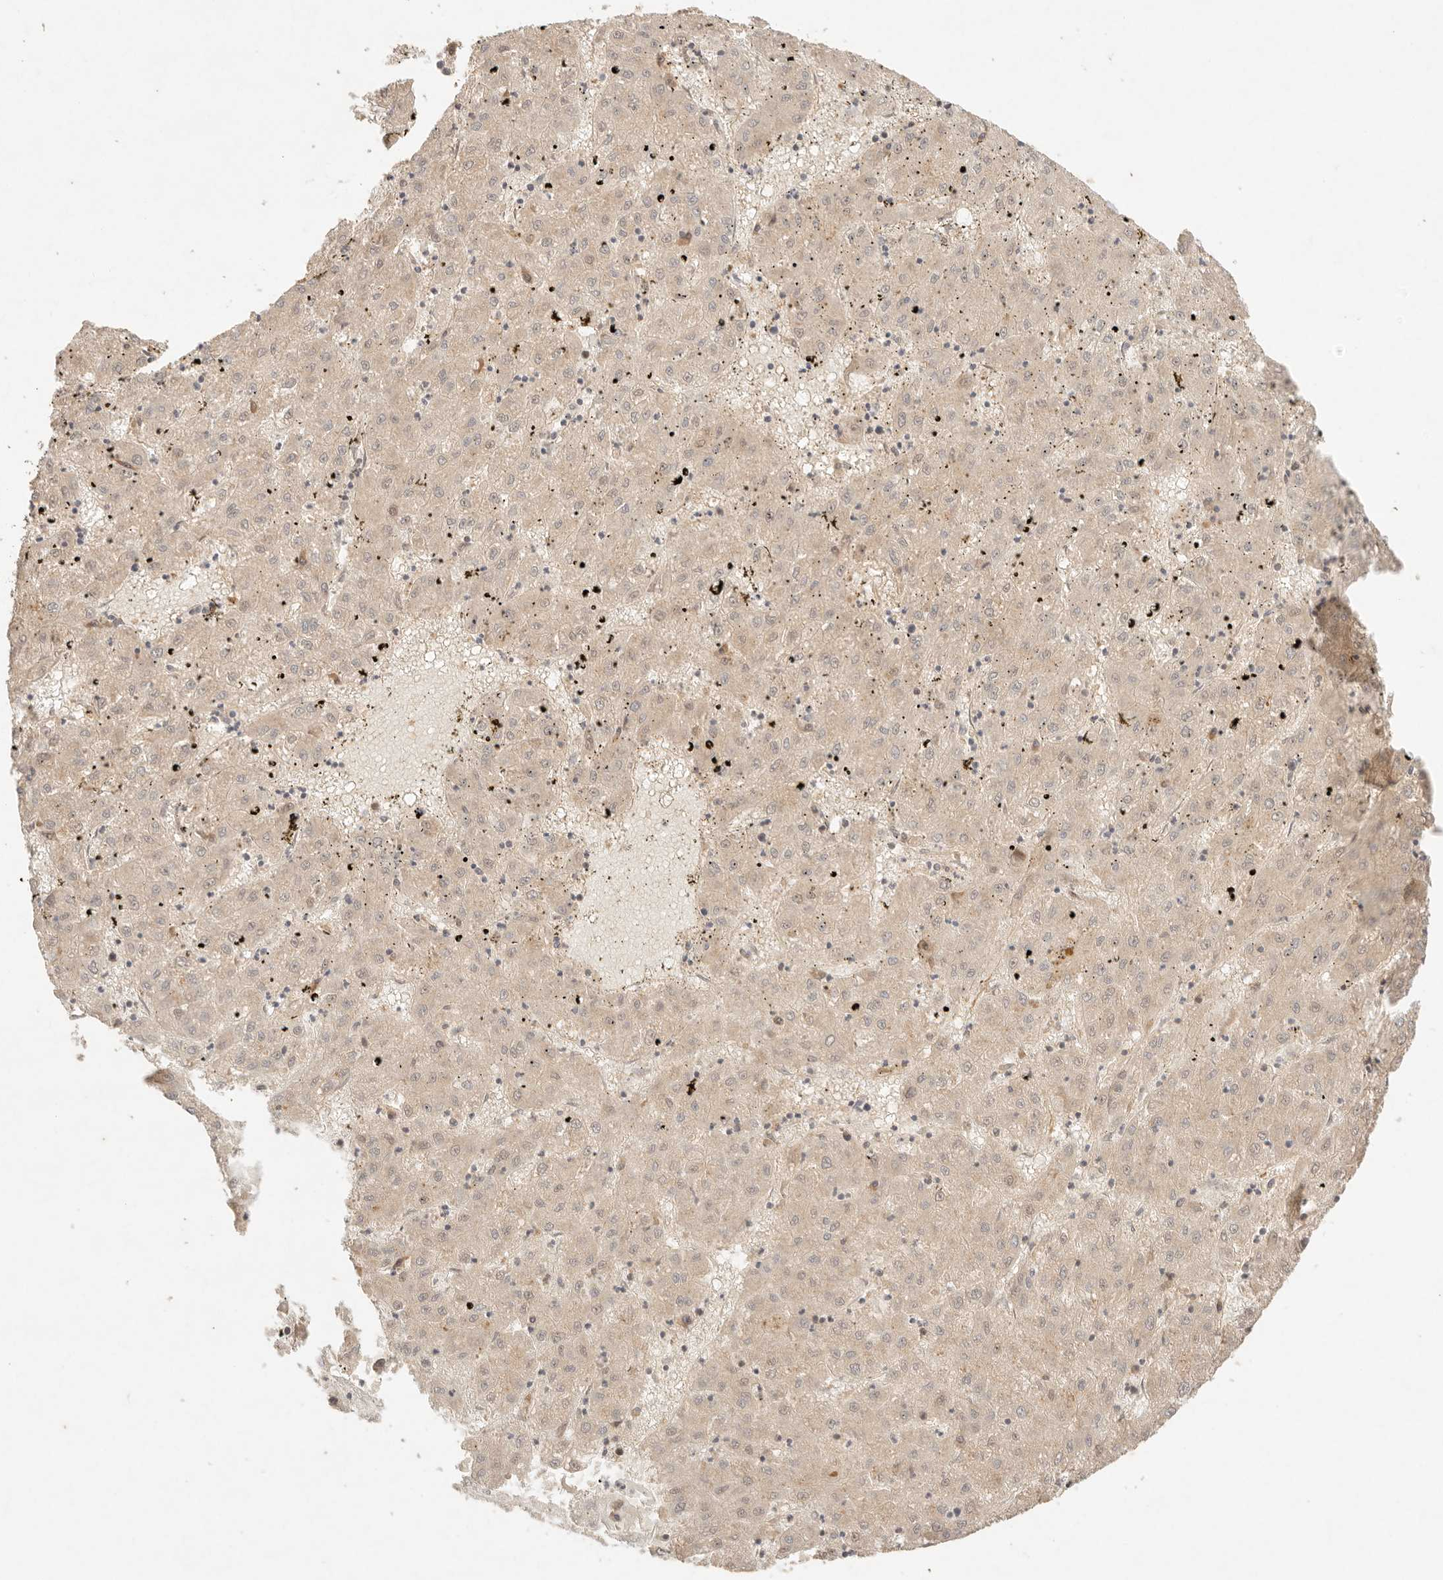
{"staining": {"intensity": "weak", "quantity": ">75%", "location": "cytoplasmic/membranous"}, "tissue": "liver cancer", "cell_type": "Tumor cells", "image_type": "cancer", "snomed": [{"axis": "morphology", "description": "Carcinoma, Hepatocellular, NOS"}, {"axis": "topography", "description": "Liver"}], "caption": "IHC image of human liver hepatocellular carcinoma stained for a protein (brown), which demonstrates low levels of weak cytoplasmic/membranous positivity in approximately >75% of tumor cells.", "gene": "PHLDA3", "patient": {"sex": "male", "age": 72}}